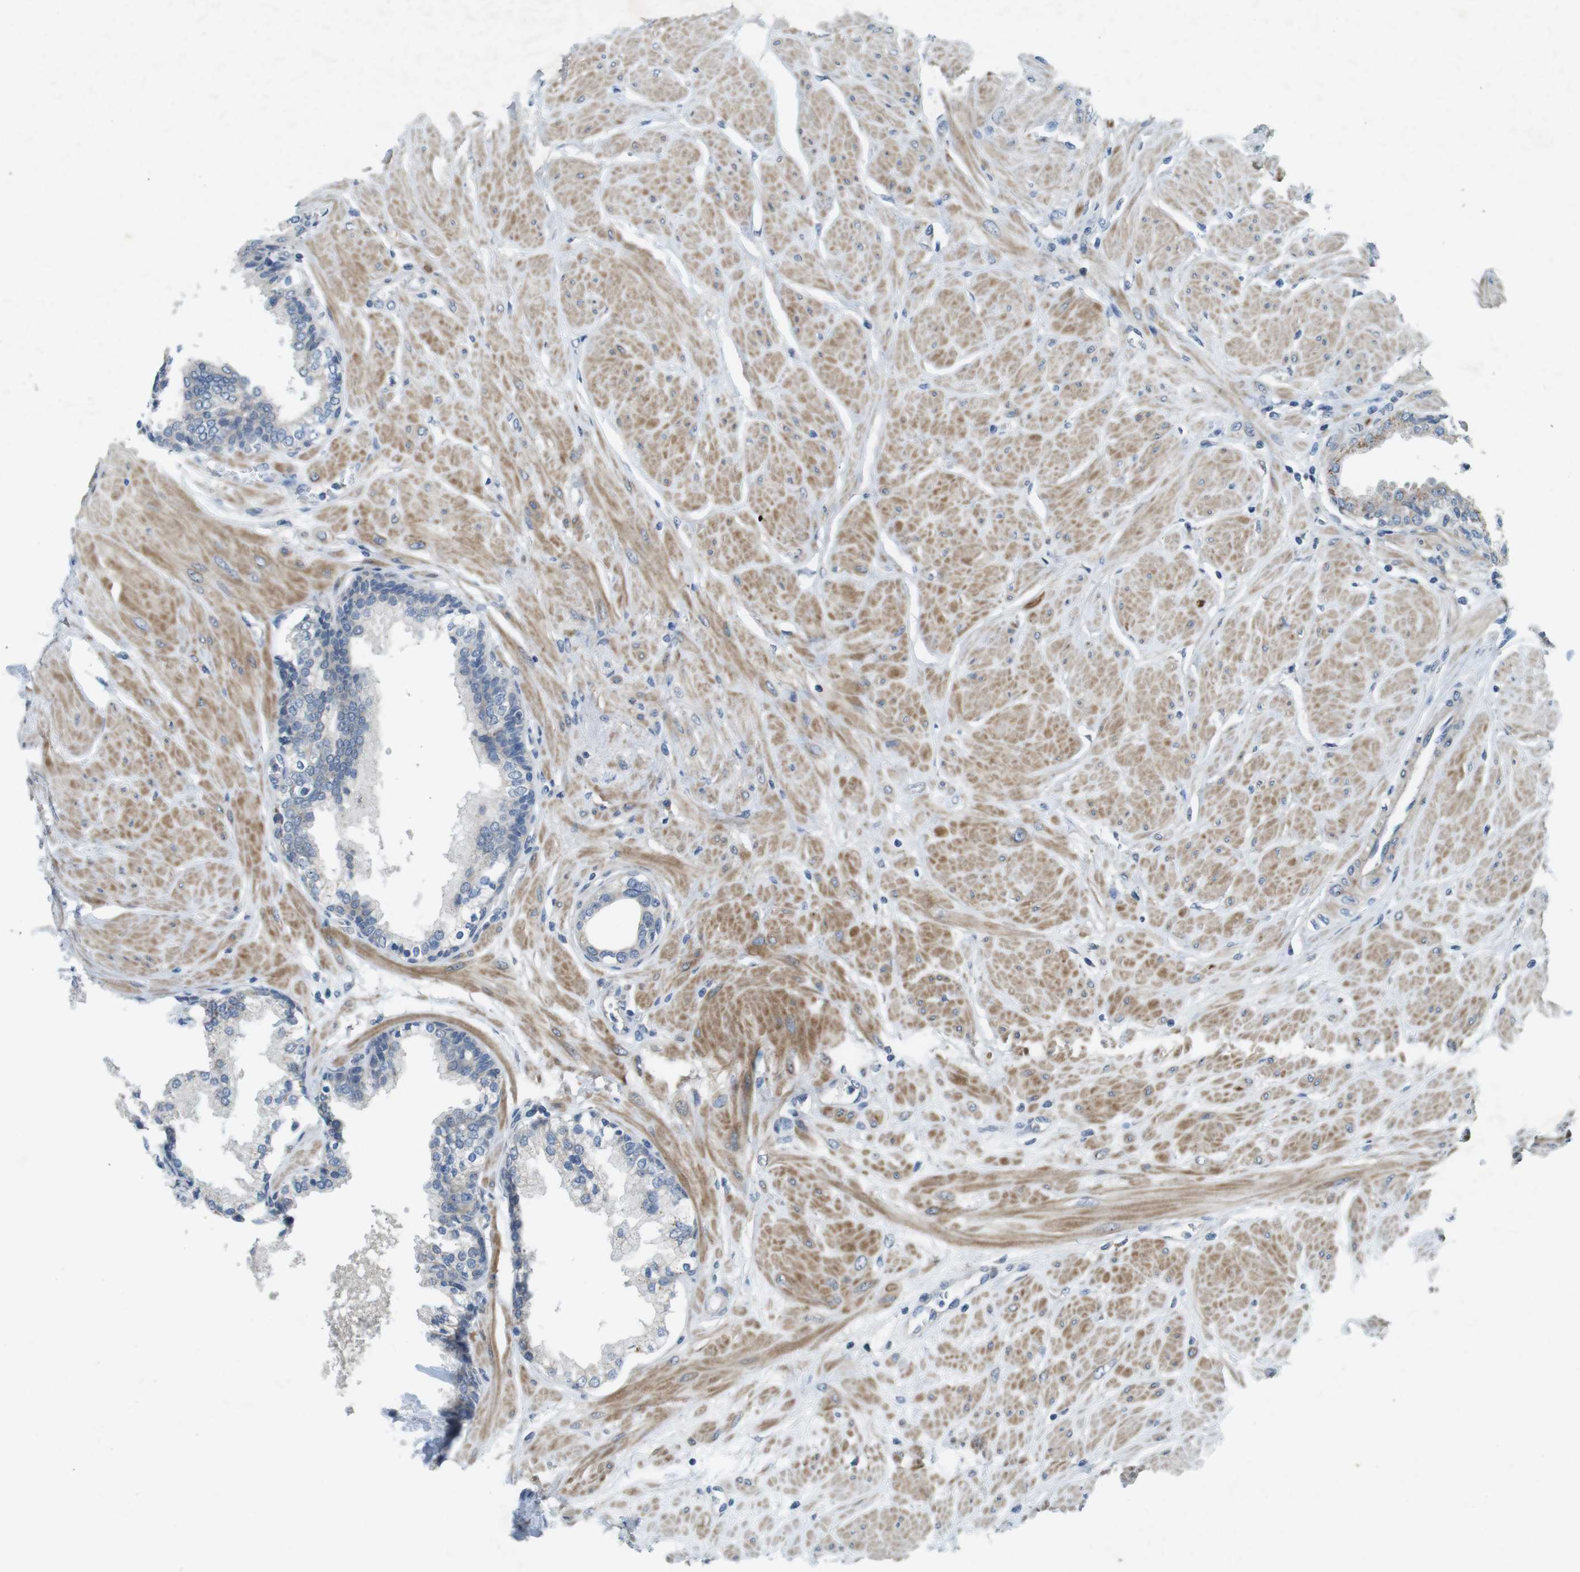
{"staining": {"intensity": "negative", "quantity": "none", "location": "none"}, "tissue": "prostate", "cell_type": "Glandular cells", "image_type": "normal", "snomed": [{"axis": "morphology", "description": "Normal tissue, NOS"}, {"axis": "topography", "description": "Prostate"}], "caption": "IHC micrograph of normal prostate: prostate stained with DAB displays no significant protein positivity in glandular cells. The staining is performed using DAB brown chromogen with nuclei counter-stained in using hematoxylin.", "gene": "TYW1", "patient": {"sex": "male", "age": 51}}